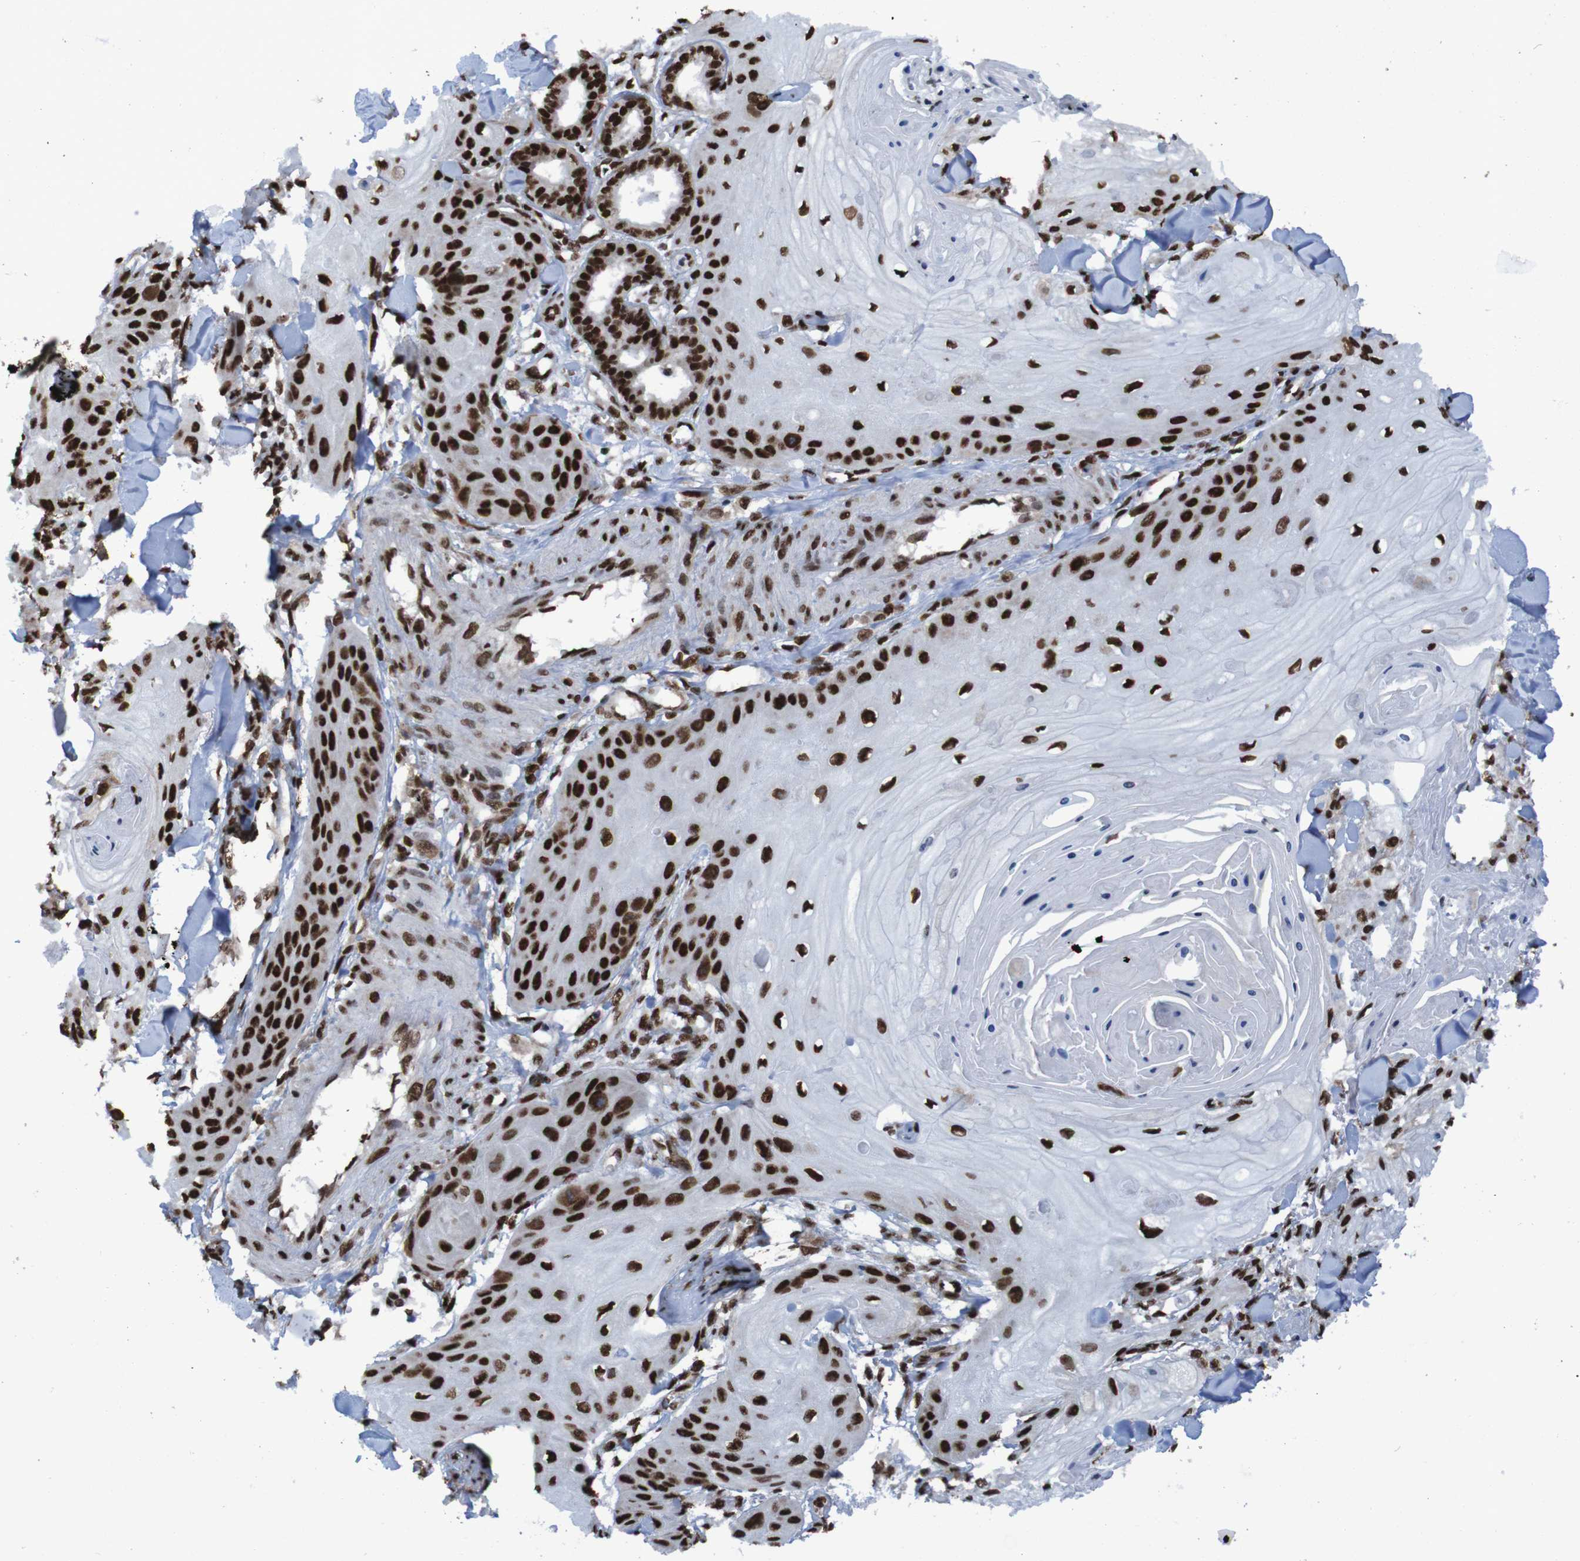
{"staining": {"intensity": "strong", "quantity": ">75%", "location": "nuclear"}, "tissue": "skin cancer", "cell_type": "Tumor cells", "image_type": "cancer", "snomed": [{"axis": "morphology", "description": "Squamous cell carcinoma, NOS"}, {"axis": "topography", "description": "Skin"}], "caption": "Skin squamous cell carcinoma tissue demonstrates strong nuclear staining in about >75% of tumor cells, visualized by immunohistochemistry.", "gene": "HNRNPR", "patient": {"sex": "male", "age": 74}}